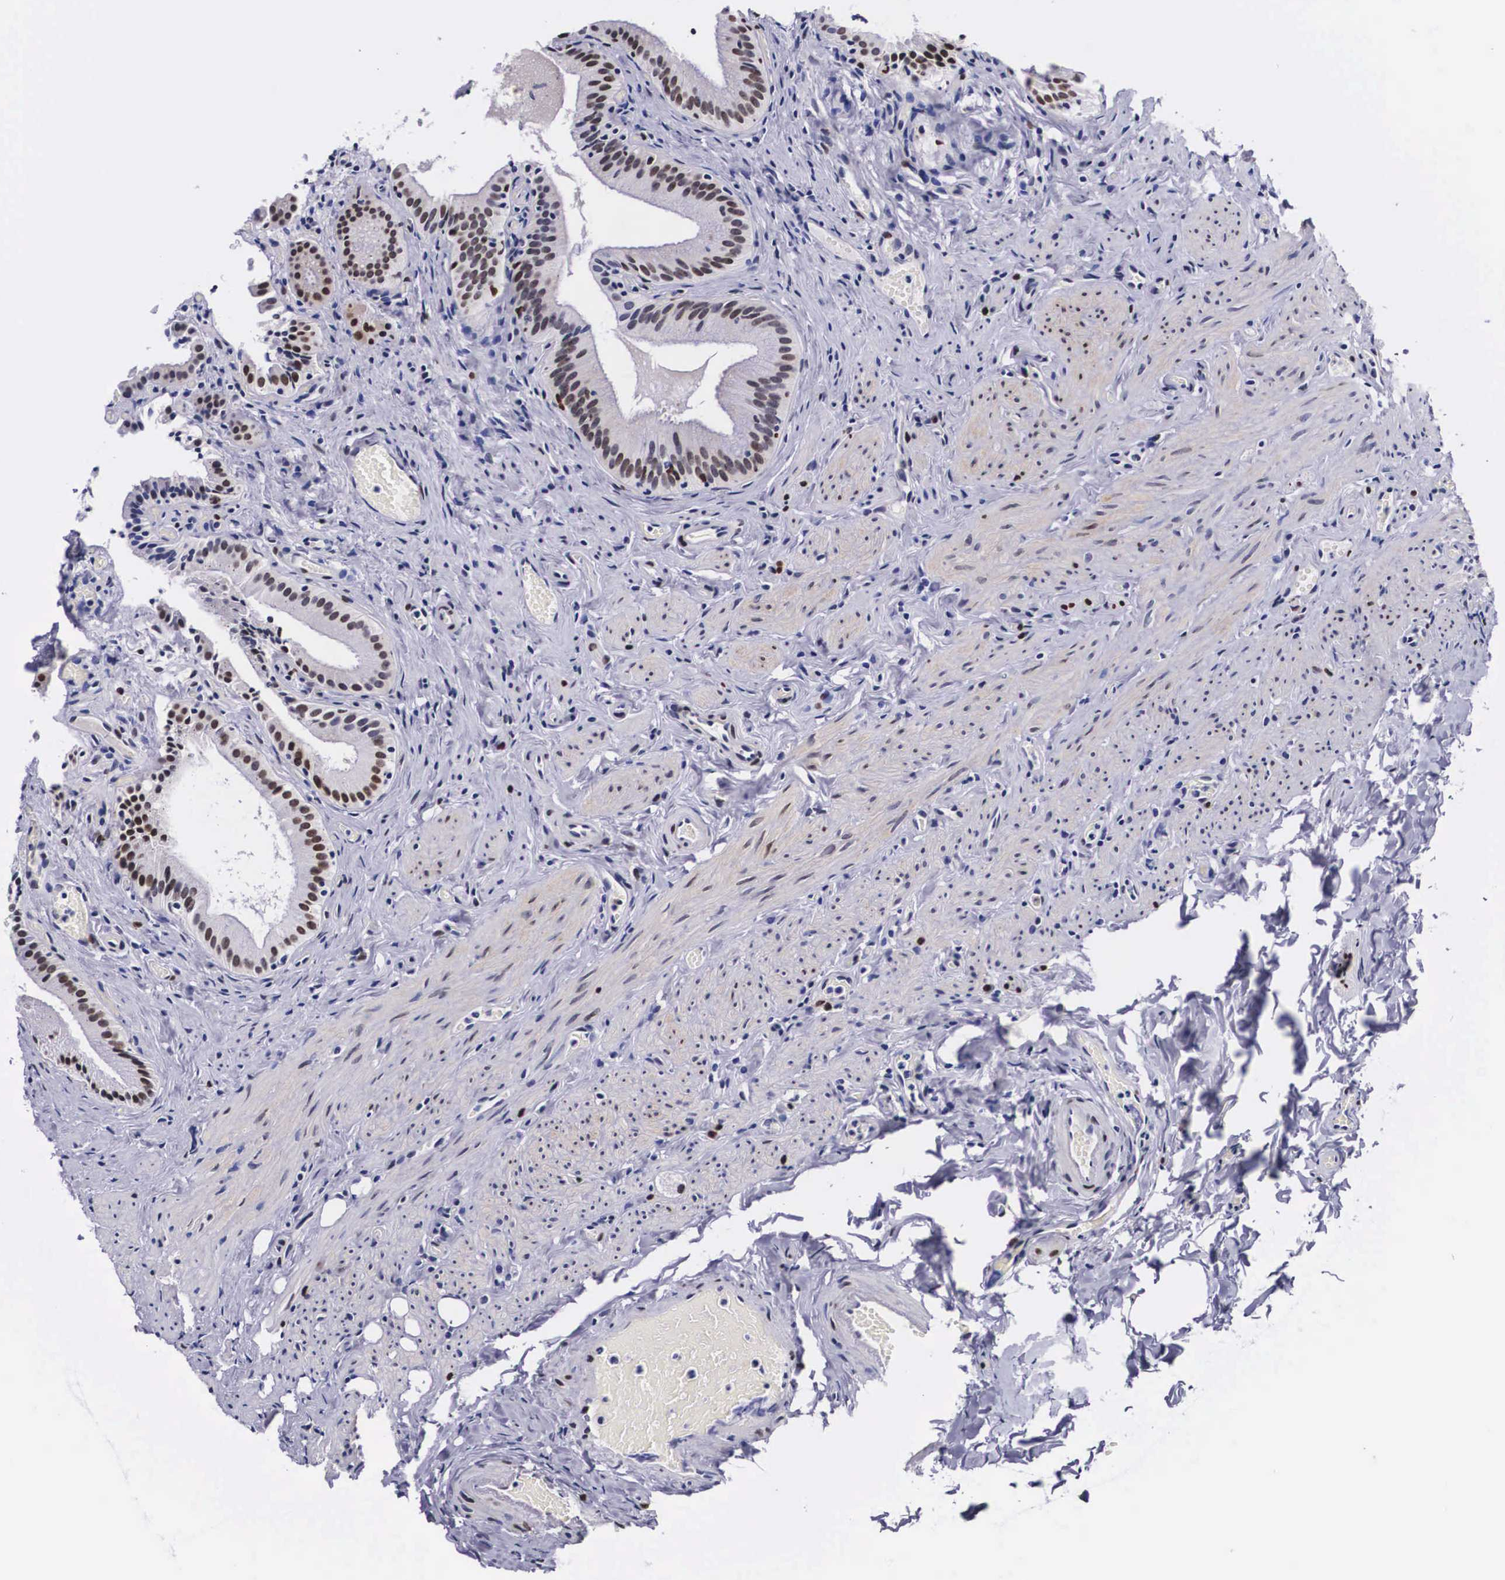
{"staining": {"intensity": "strong", "quantity": ">75%", "location": "nuclear"}, "tissue": "gallbladder", "cell_type": "Glandular cells", "image_type": "normal", "snomed": [{"axis": "morphology", "description": "Normal tissue, NOS"}, {"axis": "topography", "description": "Gallbladder"}], "caption": "Gallbladder stained with immunohistochemistry (IHC) shows strong nuclear staining in approximately >75% of glandular cells. Using DAB (3,3'-diaminobenzidine) (brown) and hematoxylin (blue) stains, captured at high magnification using brightfield microscopy.", "gene": "KHDRBS3", "patient": {"sex": "female", "age": 44}}